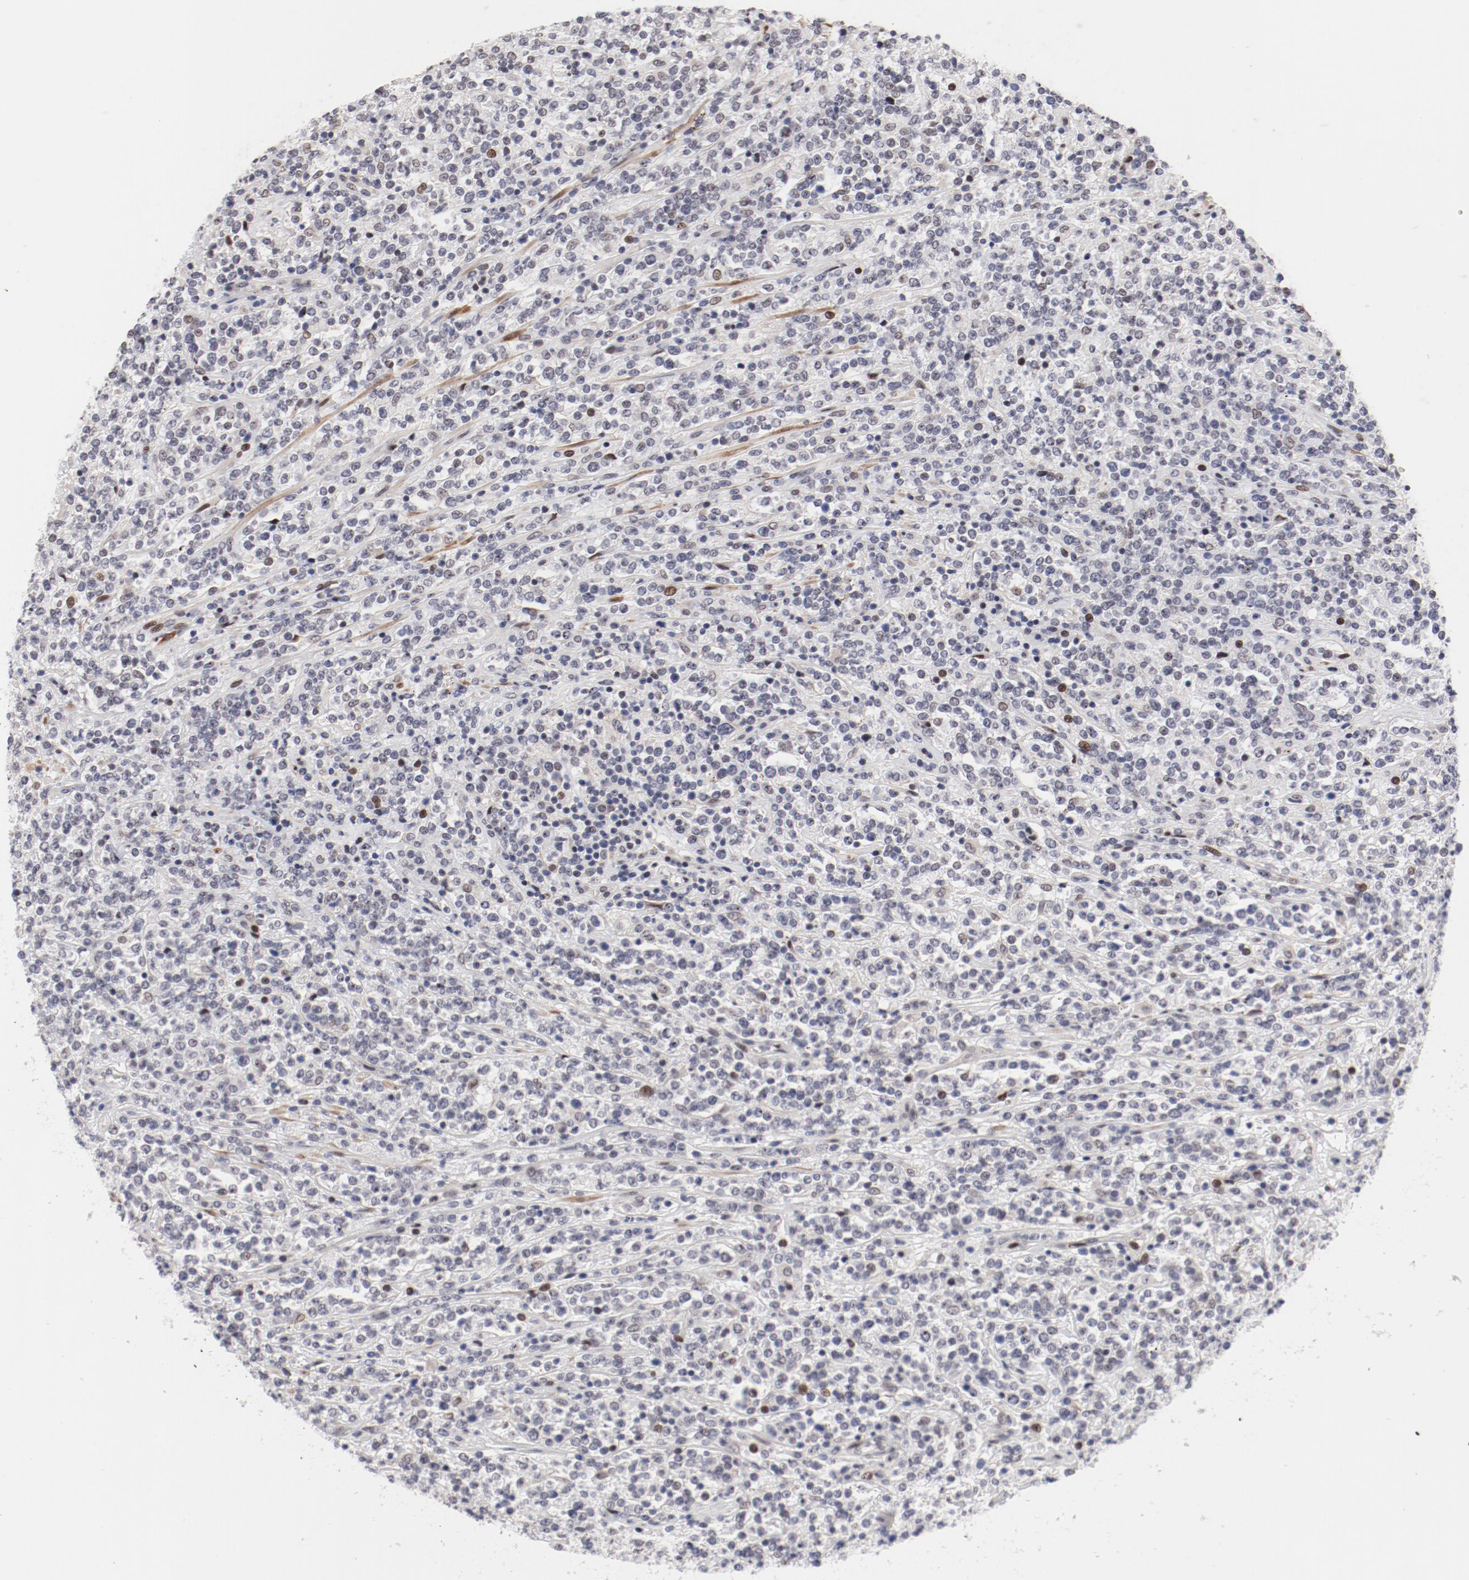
{"staining": {"intensity": "moderate", "quantity": "<25%", "location": "nuclear"}, "tissue": "lymphoma", "cell_type": "Tumor cells", "image_type": "cancer", "snomed": [{"axis": "morphology", "description": "Malignant lymphoma, non-Hodgkin's type, High grade"}, {"axis": "topography", "description": "Soft tissue"}], "caption": "This is an image of IHC staining of lymphoma, which shows moderate staining in the nuclear of tumor cells.", "gene": "FSCB", "patient": {"sex": "male", "age": 18}}